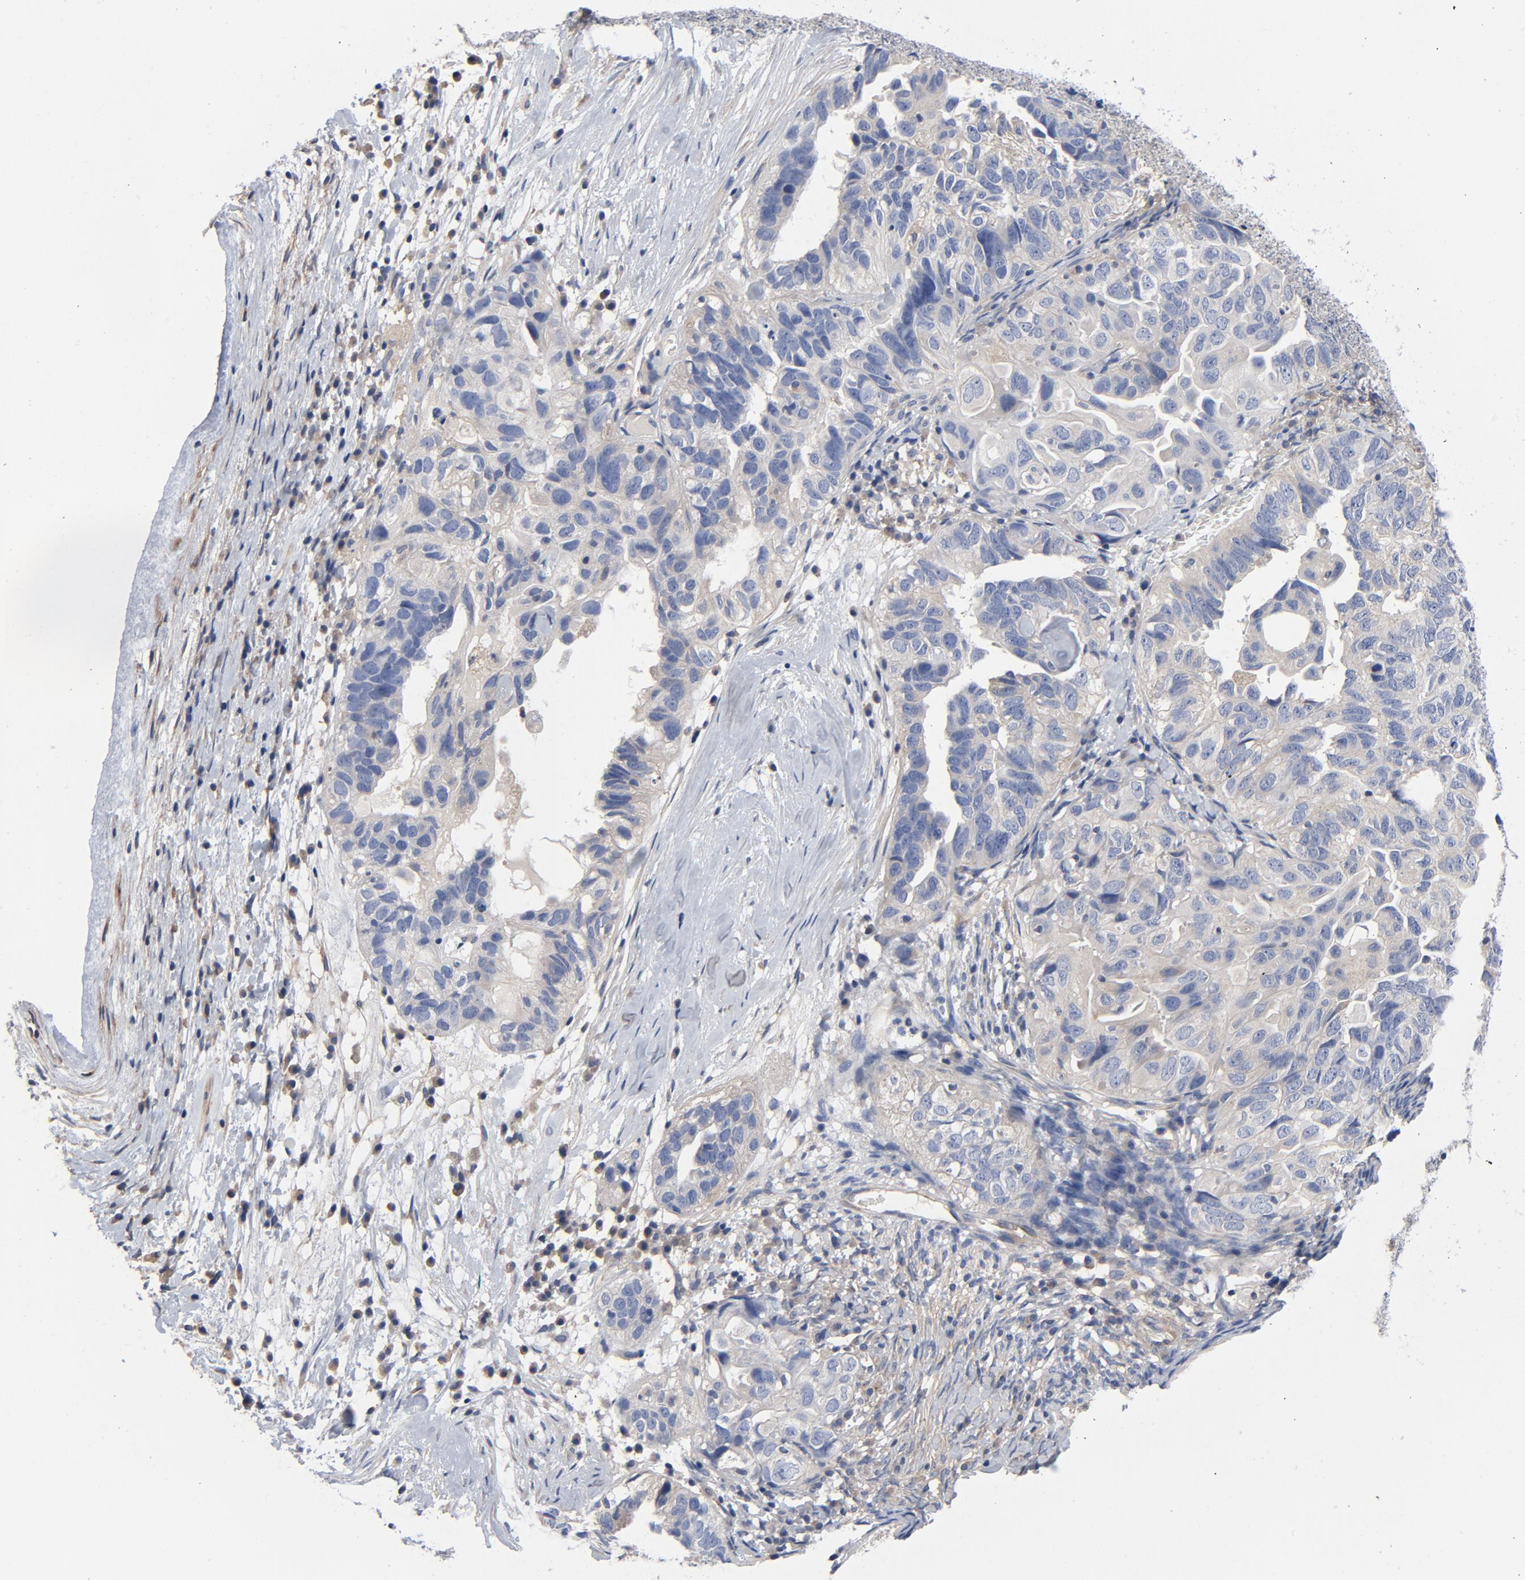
{"staining": {"intensity": "weak", "quantity": "25%-75%", "location": "cytoplasmic/membranous"}, "tissue": "ovarian cancer", "cell_type": "Tumor cells", "image_type": "cancer", "snomed": [{"axis": "morphology", "description": "Cystadenocarcinoma, serous, NOS"}, {"axis": "topography", "description": "Ovary"}], "caption": "Ovarian serous cystadenocarcinoma was stained to show a protein in brown. There is low levels of weak cytoplasmic/membranous positivity in about 25%-75% of tumor cells. (Brightfield microscopy of DAB IHC at high magnification).", "gene": "DYNLT3", "patient": {"sex": "female", "age": 82}}